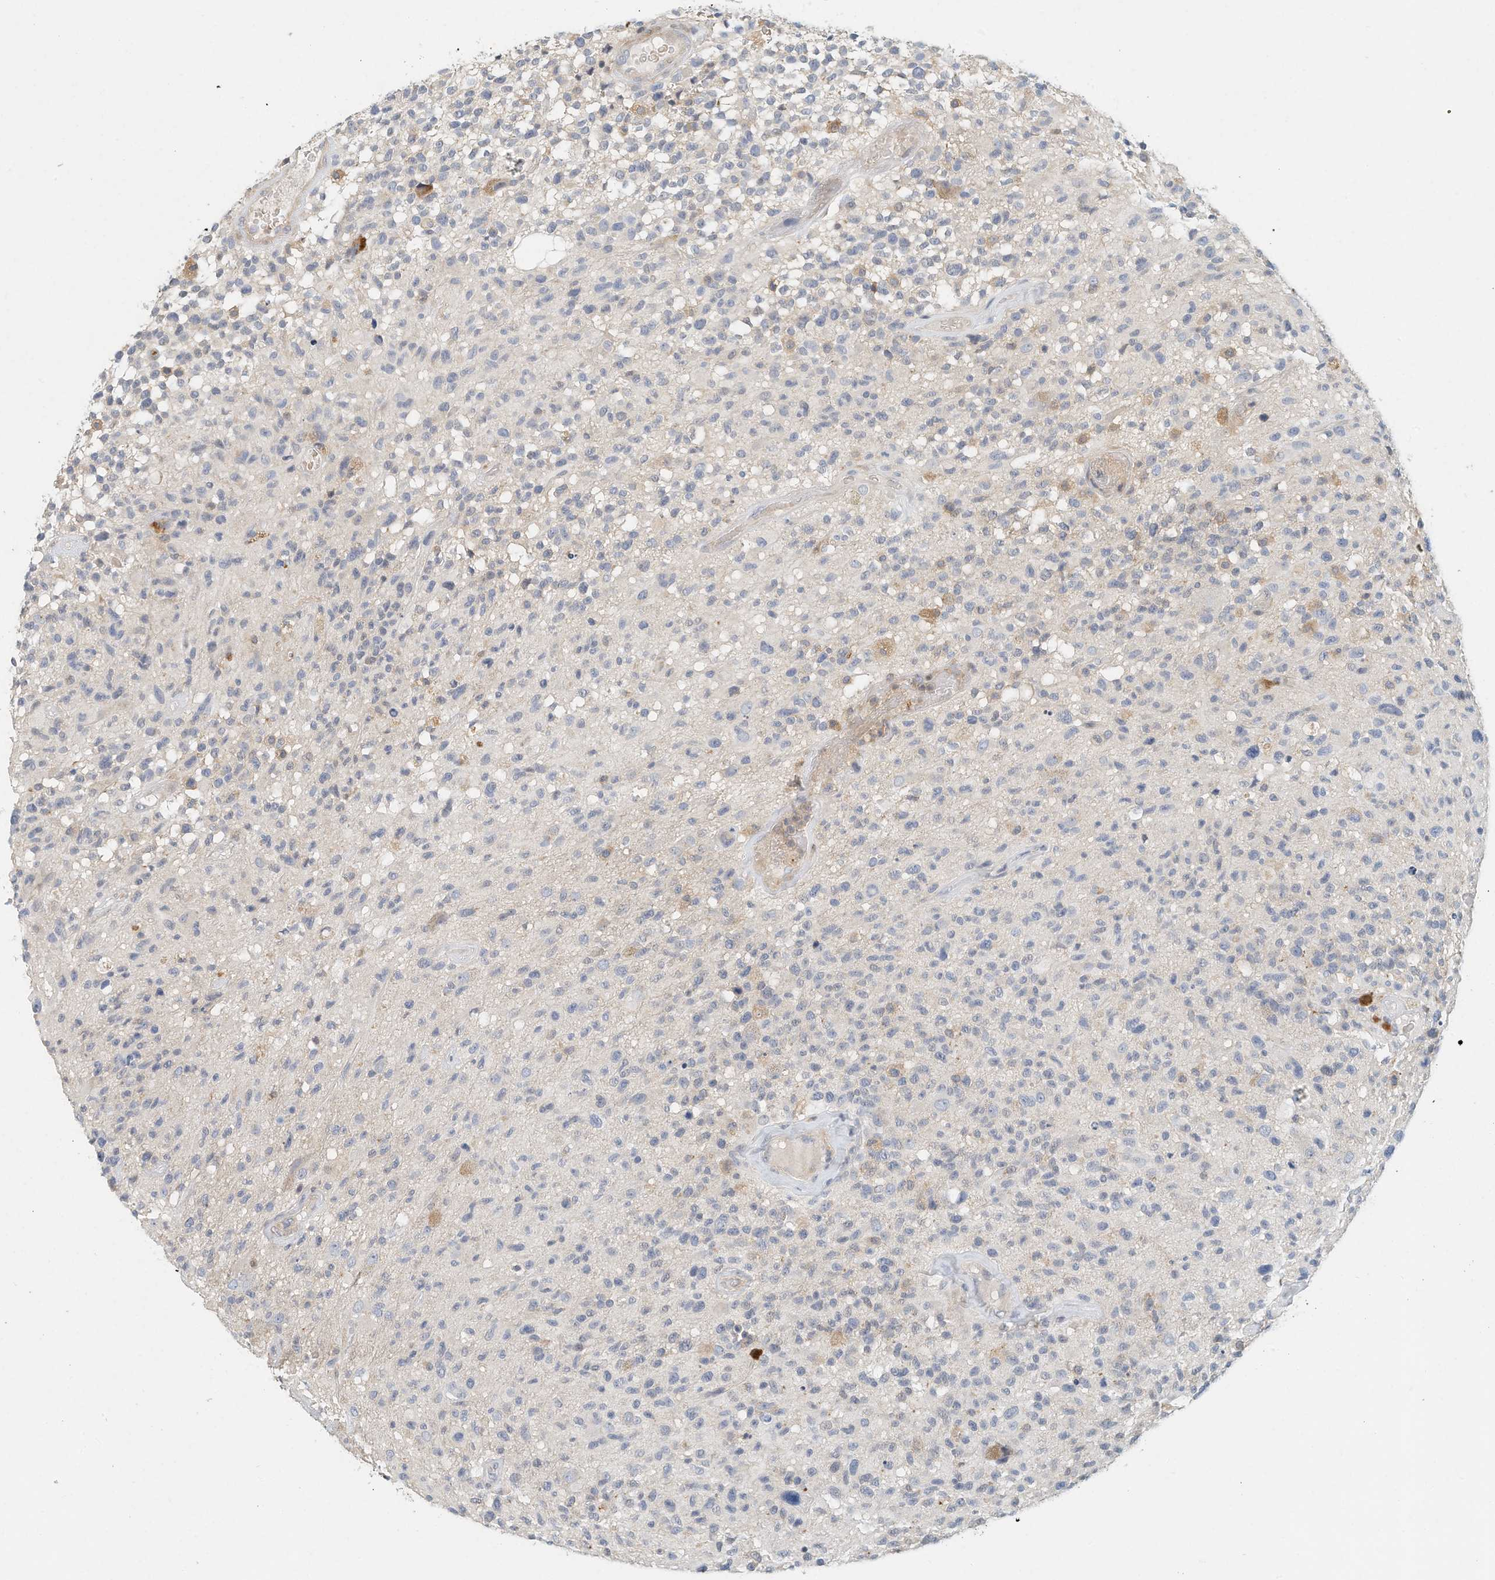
{"staining": {"intensity": "negative", "quantity": "none", "location": "none"}, "tissue": "glioma", "cell_type": "Tumor cells", "image_type": "cancer", "snomed": [{"axis": "morphology", "description": "Glioma, malignant, High grade"}, {"axis": "morphology", "description": "Glioblastoma, NOS"}, {"axis": "topography", "description": "Brain"}], "caption": "Micrograph shows no protein expression in tumor cells of glioma tissue. Nuclei are stained in blue.", "gene": "MICAL1", "patient": {"sex": "male", "age": 60}}